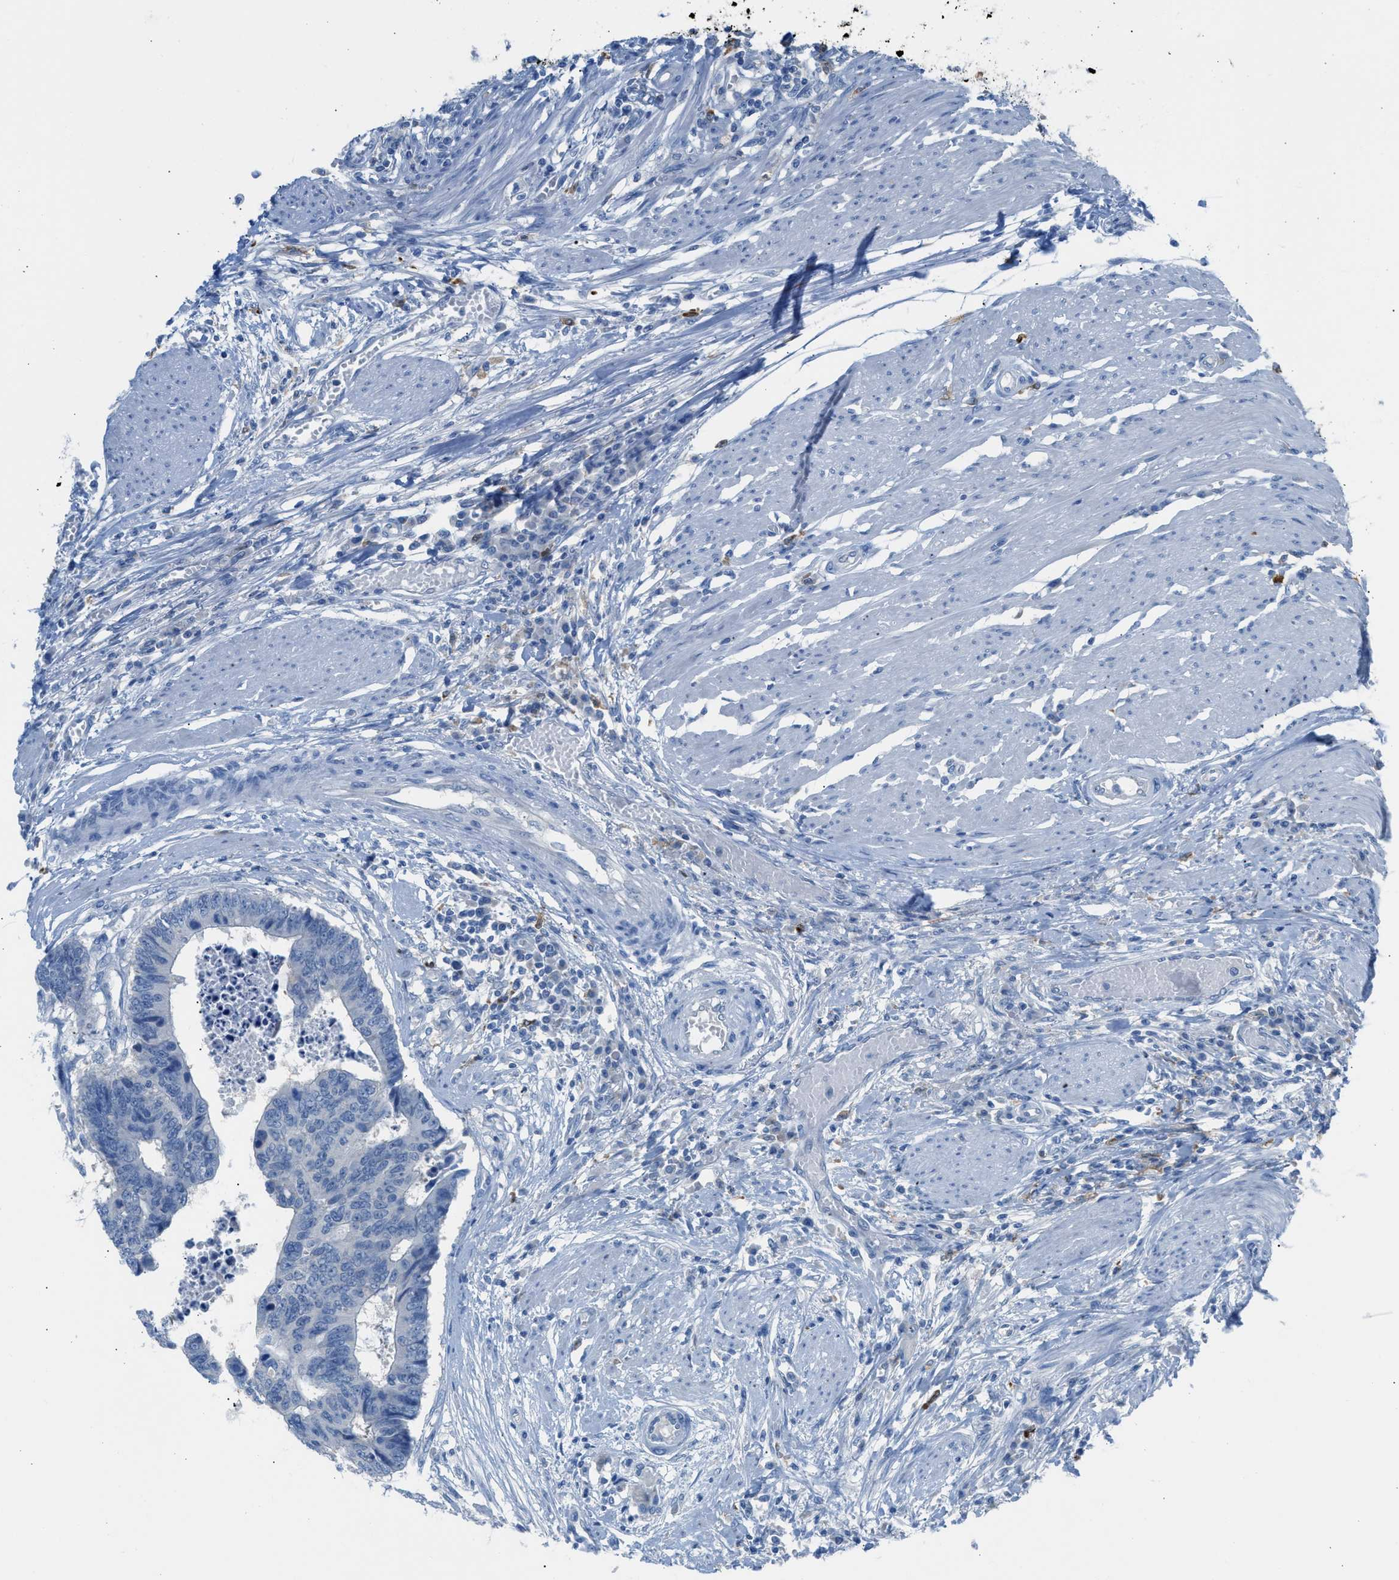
{"staining": {"intensity": "negative", "quantity": "none", "location": "none"}, "tissue": "colorectal cancer", "cell_type": "Tumor cells", "image_type": "cancer", "snomed": [{"axis": "morphology", "description": "Adenocarcinoma, NOS"}, {"axis": "topography", "description": "Rectum"}], "caption": "Colorectal cancer (adenocarcinoma) was stained to show a protein in brown. There is no significant expression in tumor cells.", "gene": "CLEC10A", "patient": {"sex": "male", "age": 84}}